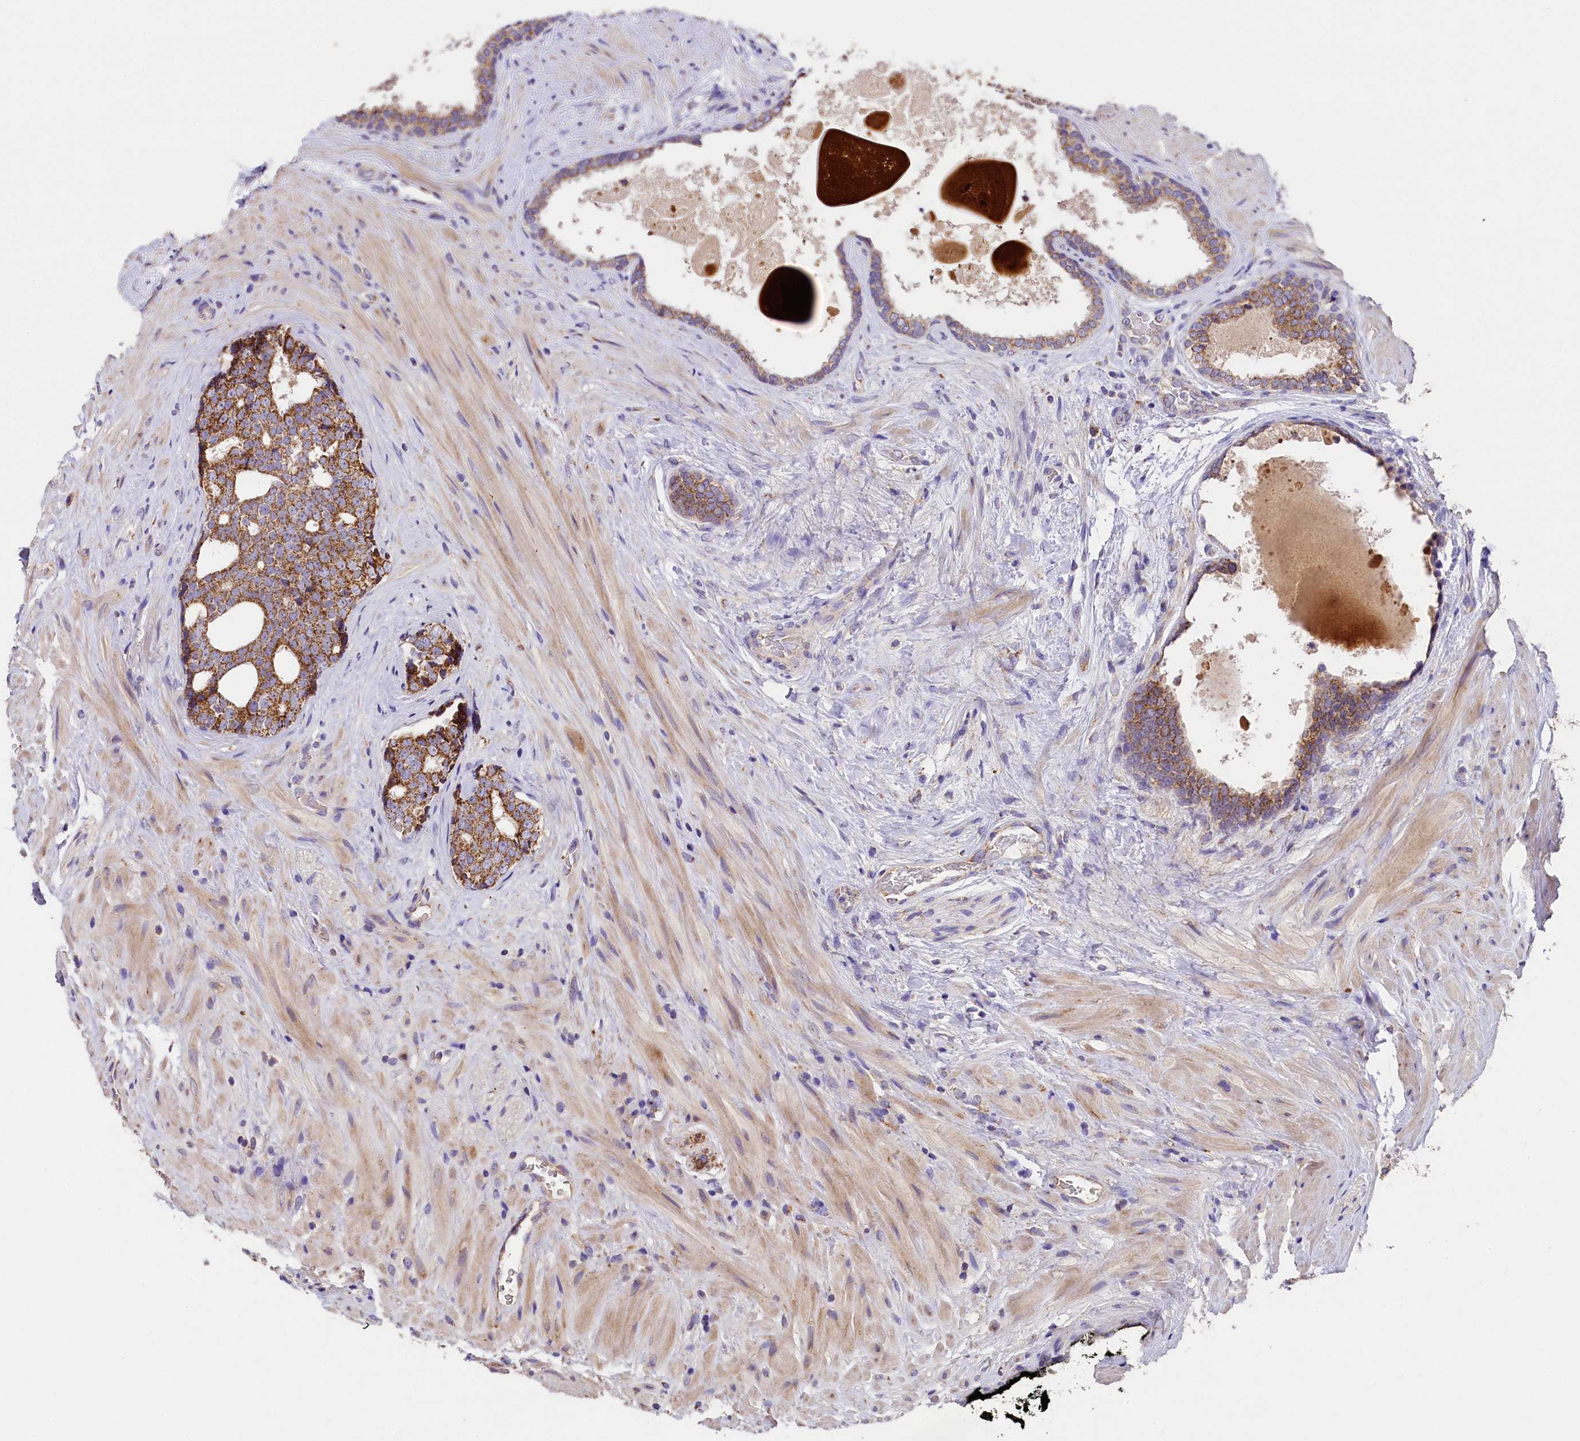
{"staining": {"intensity": "moderate", "quantity": ">75%", "location": "cytoplasmic/membranous"}, "tissue": "prostate cancer", "cell_type": "Tumor cells", "image_type": "cancer", "snomed": [{"axis": "morphology", "description": "Adenocarcinoma, High grade"}, {"axis": "topography", "description": "Prostate"}], "caption": "This is a micrograph of immunohistochemistry staining of prostate adenocarcinoma (high-grade), which shows moderate staining in the cytoplasmic/membranous of tumor cells.", "gene": "PMPCB", "patient": {"sex": "male", "age": 56}}